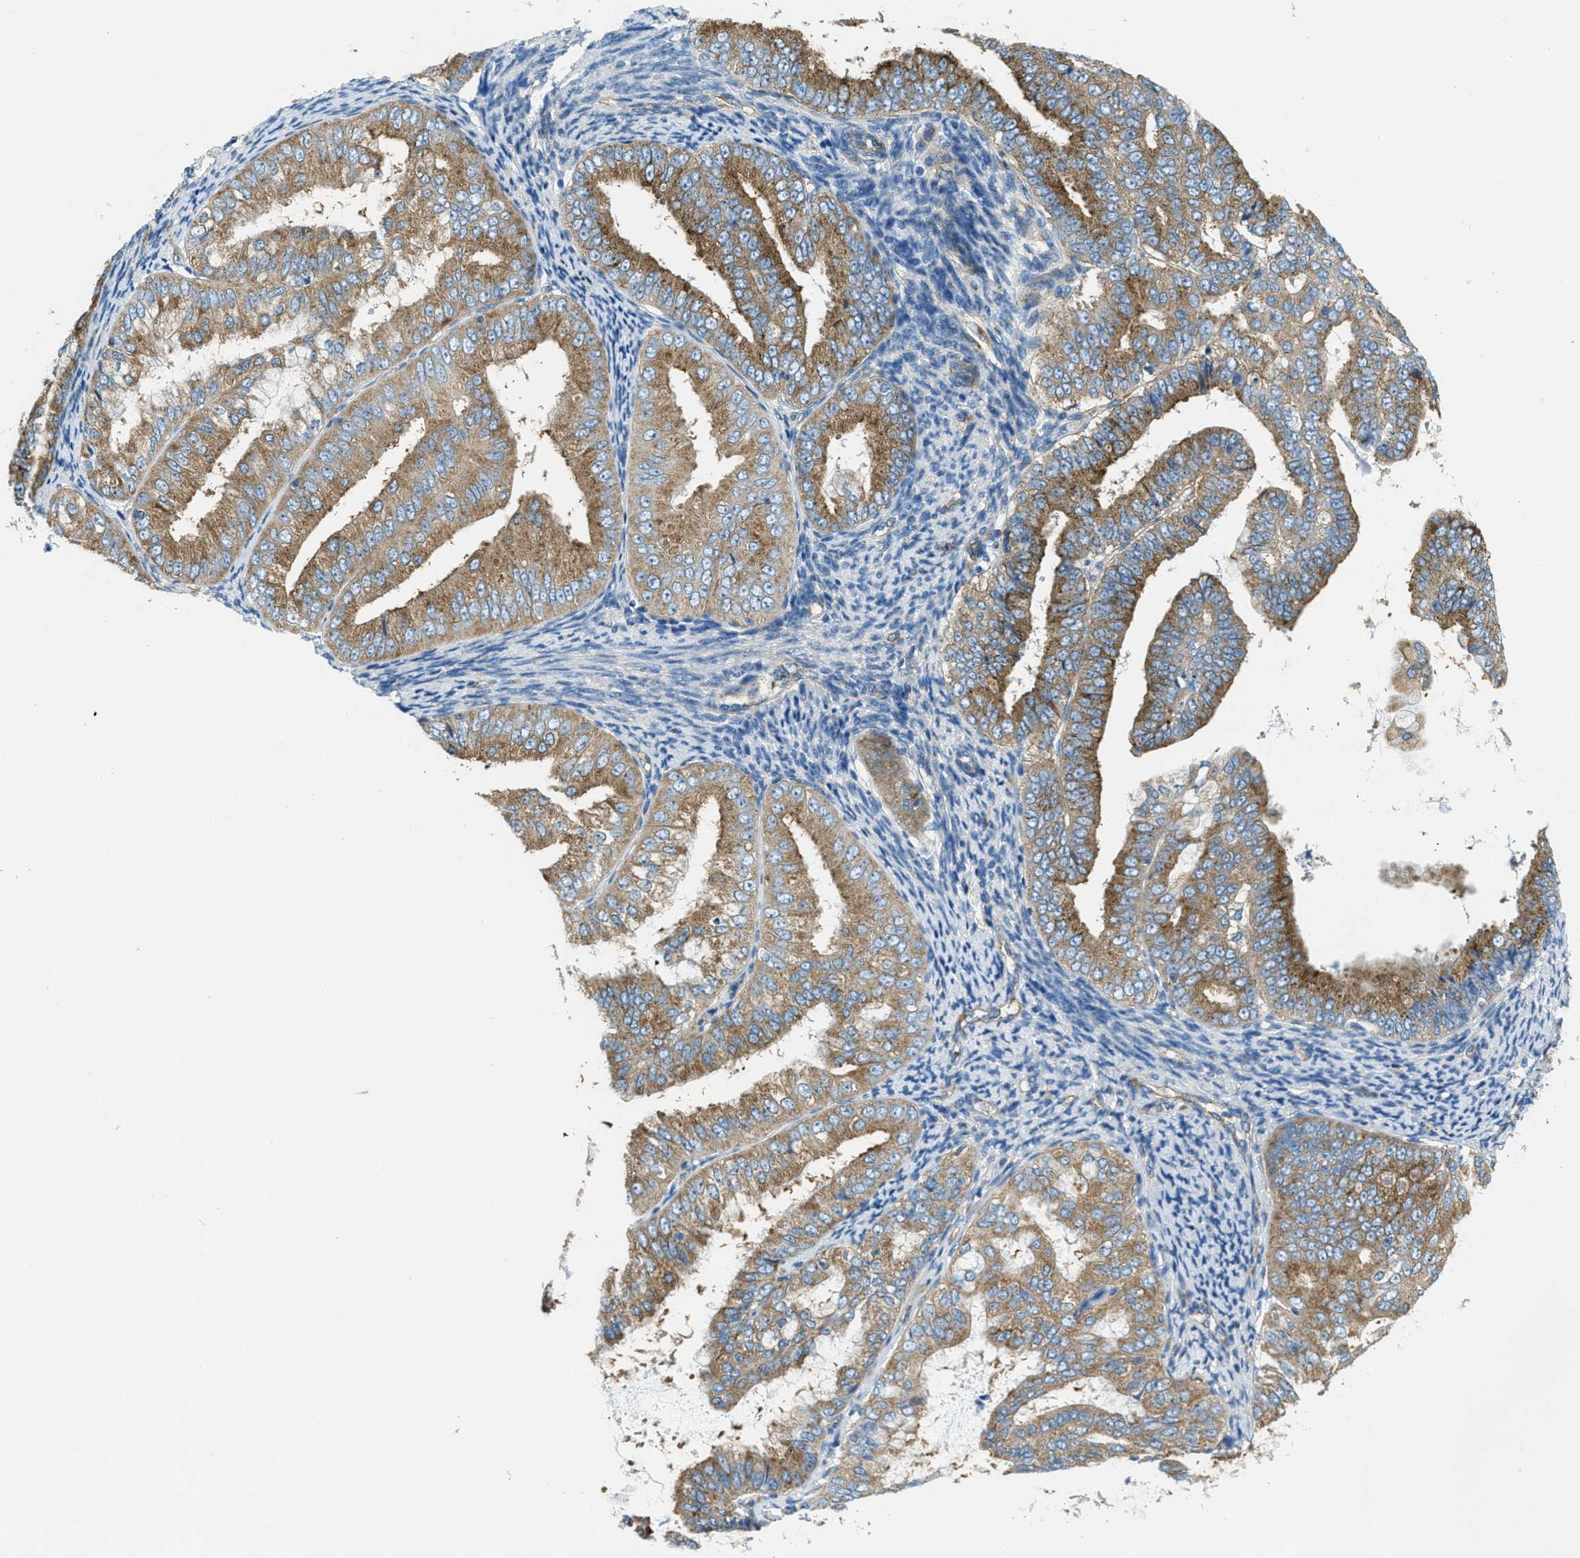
{"staining": {"intensity": "moderate", "quantity": ">75%", "location": "cytoplasmic/membranous"}, "tissue": "endometrial cancer", "cell_type": "Tumor cells", "image_type": "cancer", "snomed": [{"axis": "morphology", "description": "Adenocarcinoma, NOS"}, {"axis": "topography", "description": "Endometrium"}], "caption": "High-magnification brightfield microscopy of adenocarcinoma (endometrial) stained with DAB (brown) and counterstained with hematoxylin (blue). tumor cells exhibit moderate cytoplasmic/membranous expression is identified in about>75% of cells.", "gene": "AP2B1", "patient": {"sex": "female", "age": 63}}